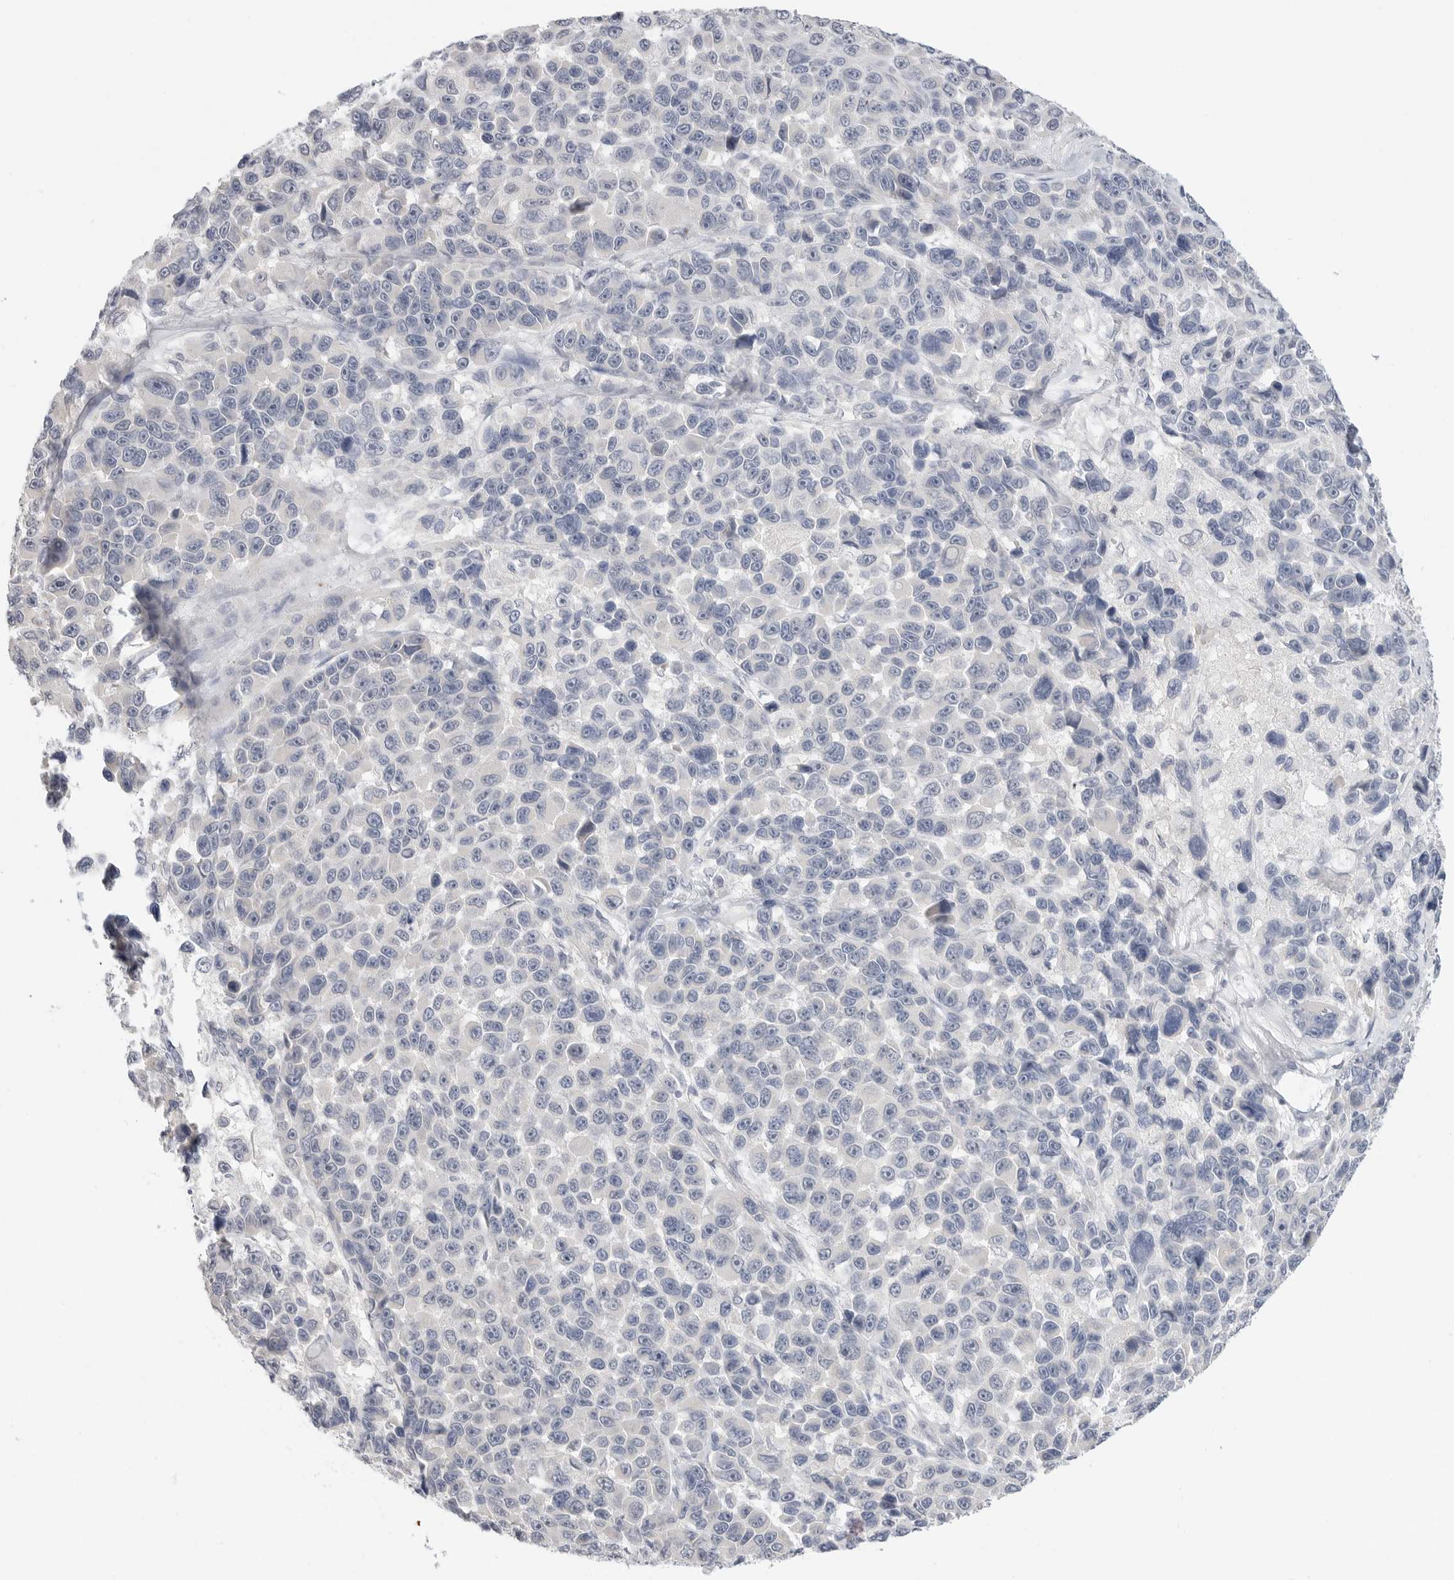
{"staining": {"intensity": "negative", "quantity": "none", "location": "none"}, "tissue": "melanoma", "cell_type": "Tumor cells", "image_type": "cancer", "snomed": [{"axis": "morphology", "description": "Malignant melanoma, NOS"}, {"axis": "topography", "description": "Skin"}], "caption": "A high-resolution photomicrograph shows immunohistochemistry staining of melanoma, which demonstrates no significant positivity in tumor cells.", "gene": "FBN2", "patient": {"sex": "male", "age": 53}}